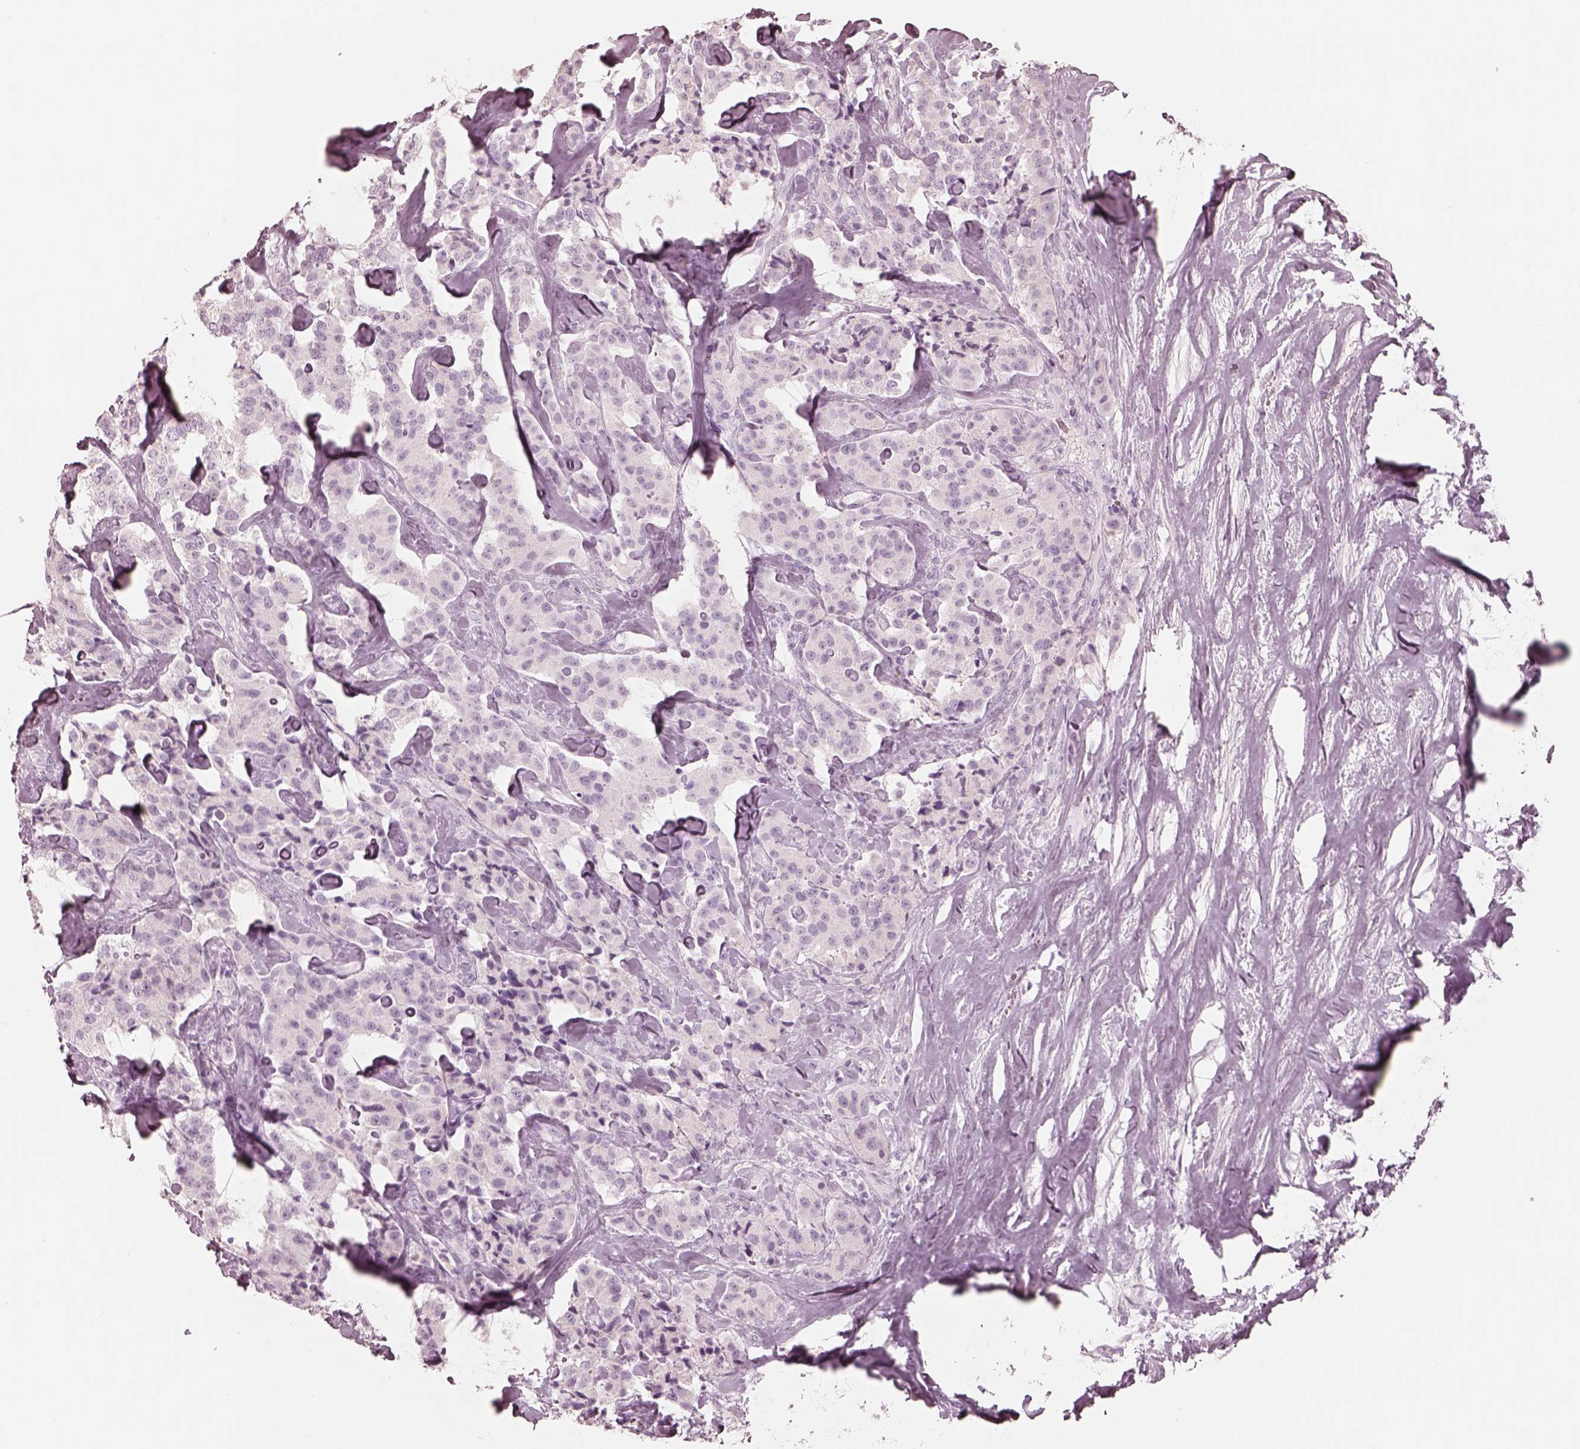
{"staining": {"intensity": "negative", "quantity": "none", "location": "none"}, "tissue": "carcinoid", "cell_type": "Tumor cells", "image_type": "cancer", "snomed": [{"axis": "morphology", "description": "Carcinoid, malignant, NOS"}, {"axis": "topography", "description": "Pancreas"}], "caption": "This is a image of immunohistochemistry (IHC) staining of carcinoid (malignant), which shows no expression in tumor cells.", "gene": "PON3", "patient": {"sex": "male", "age": 41}}